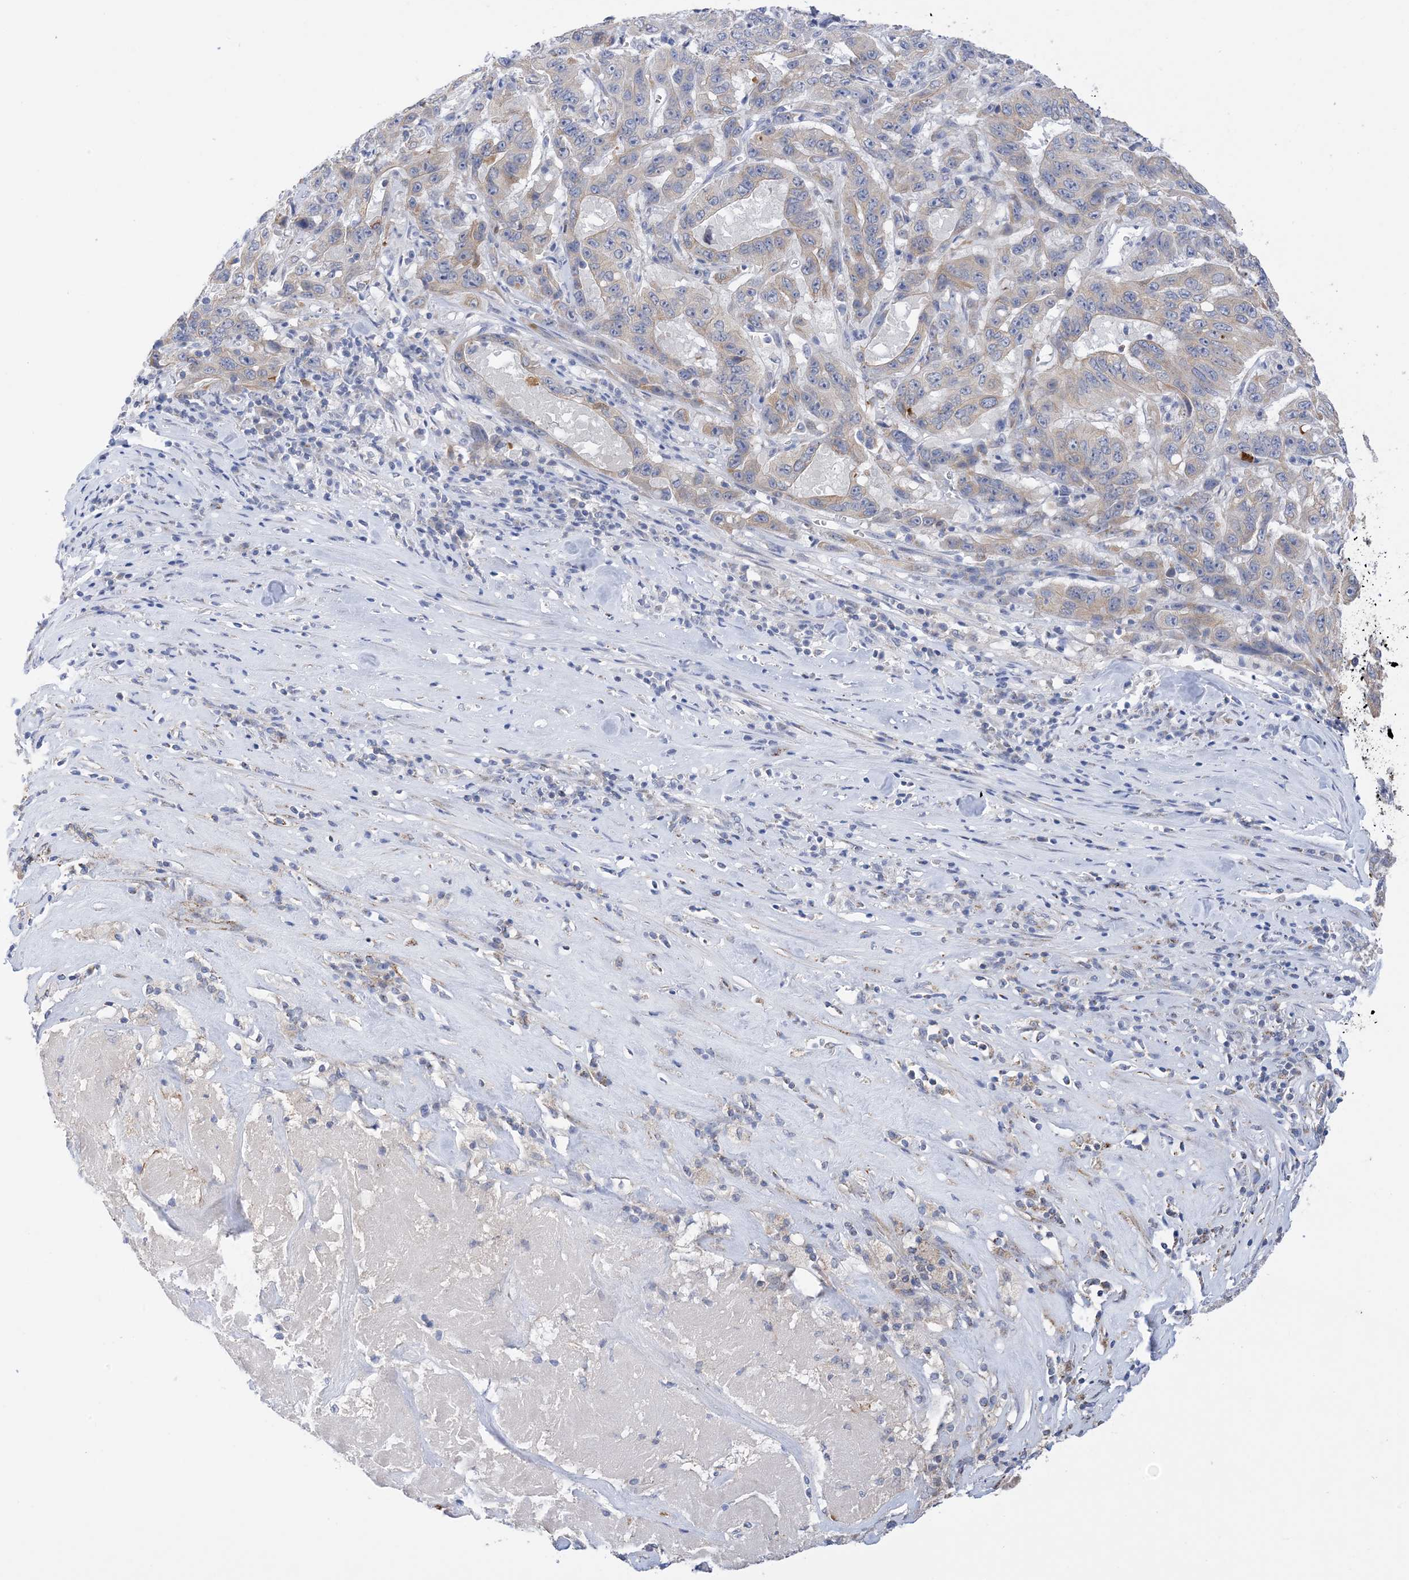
{"staining": {"intensity": "weak", "quantity": "25%-75%", "location": "cytoplasmic/membranous"}, "tissue": "pancreatic cancer", "cell_type": "Tumor cells", "image_type": "cancer", "snomed": [{"axis": "morphology", "description": "Adenocarcinoma, NOS"}, {"axis": "topography", "description": "Pancreas"}], "caption": "Pancreatic cancer stained with a brown dye exhibits weak cytoplasmic/membranous positive positivity in about 25%-75% of tumor cells.", "gene": "PLK4", "patient": {"sex": "male", "age": 63}}